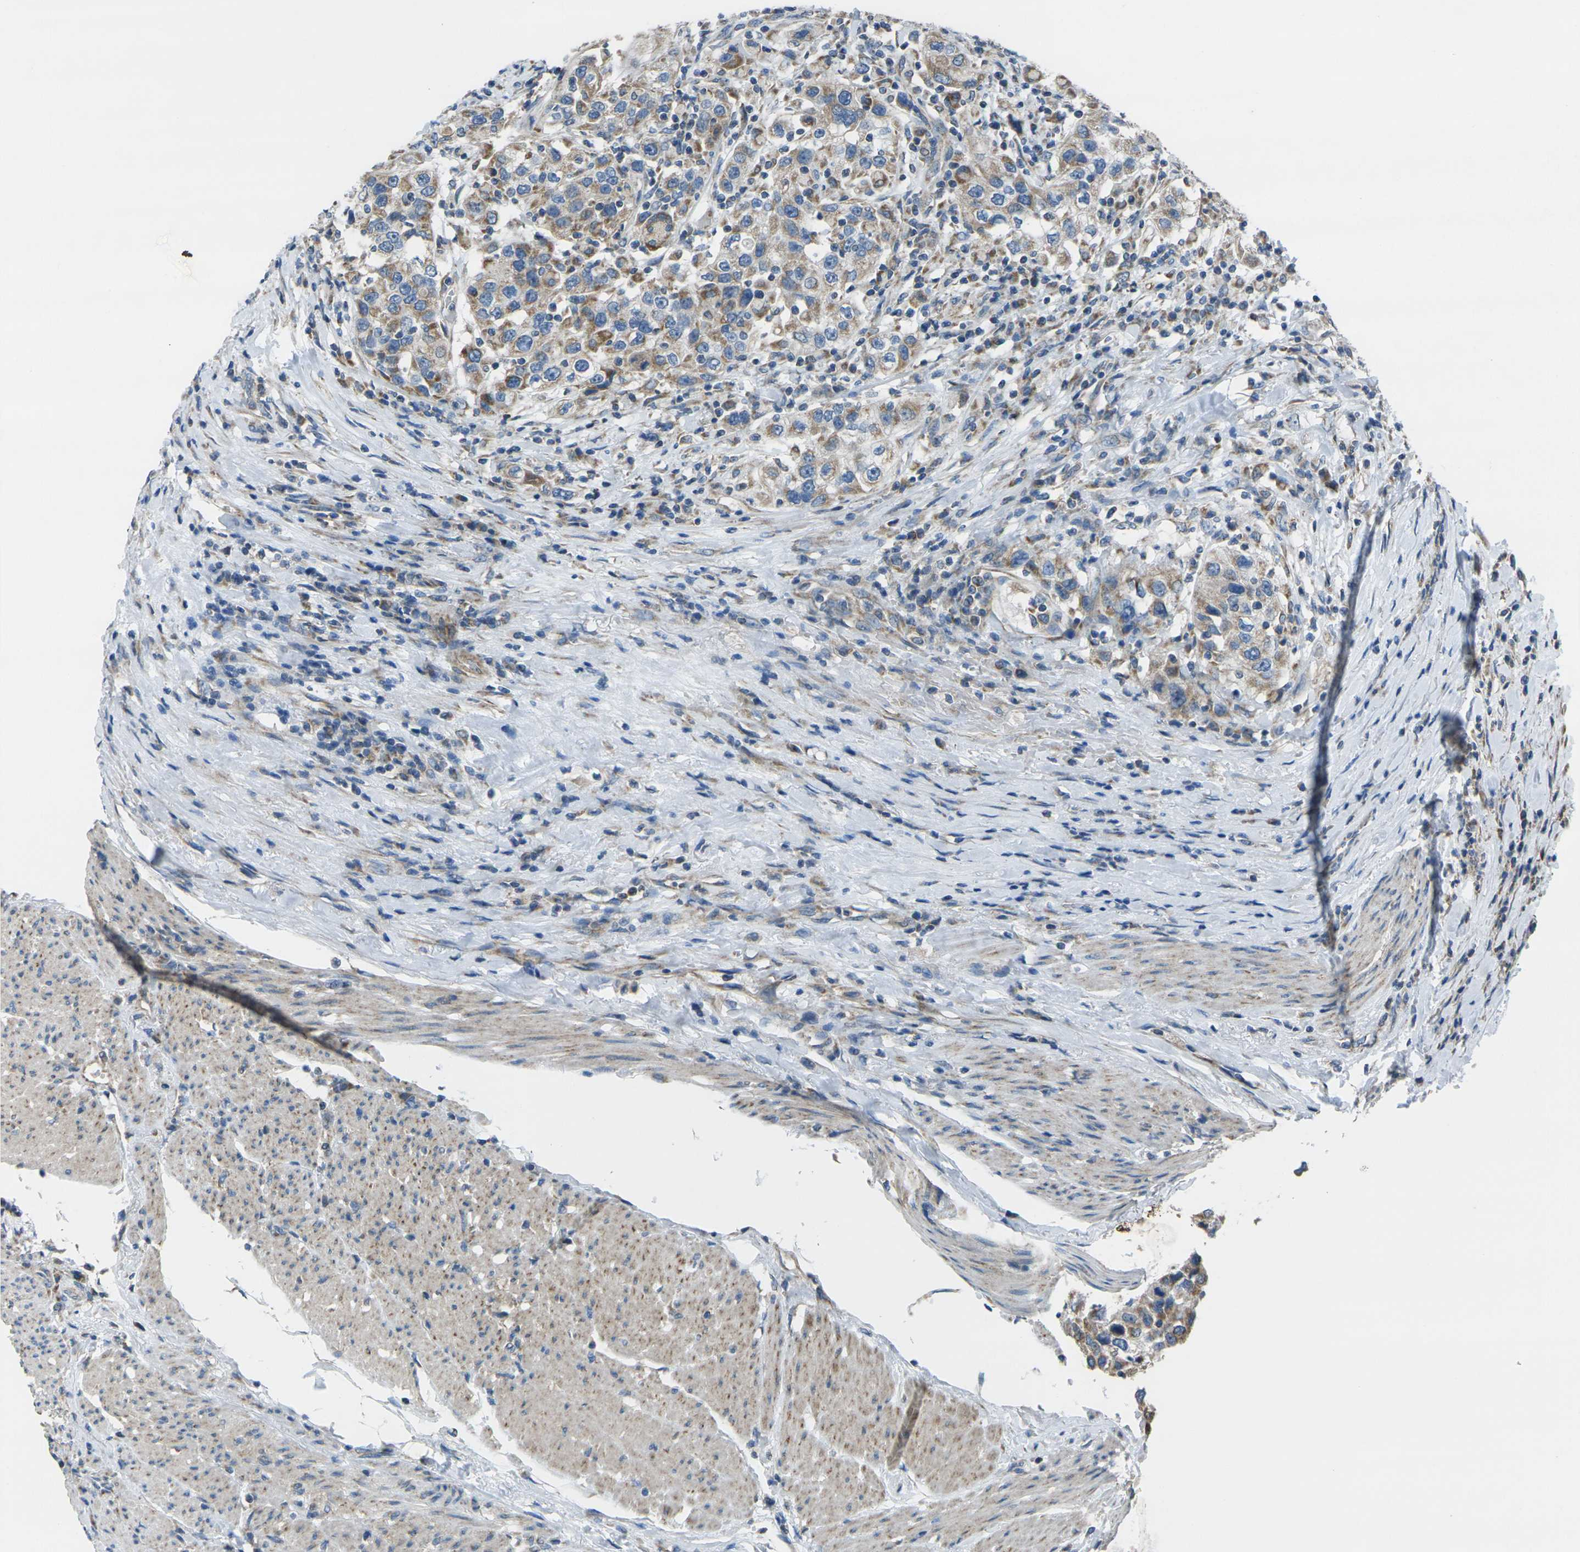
{"staining": {"intensity": "moderate", "quantity": ">75%", "location": "cytoplasmic/membranous"}, "tissue": "urothelial cancer", "cell_type": "Tumor cells", "image_type": "cancer", "snomed": [{"axis": "morphology", "description": "Urothelial carcinoma, High grade"}, {"axis": "topography", "description": "Urinary bladder"}], "caption": "Immunohistochemistry image of urothelial cancer stained for a protein (brown), which displays medium levels of moderate cytoplasmic/membranous staining in approximately >75% of tumor cells.", "gene": "TMEM120B", "patient": {"sex": "female", "age": 80}}